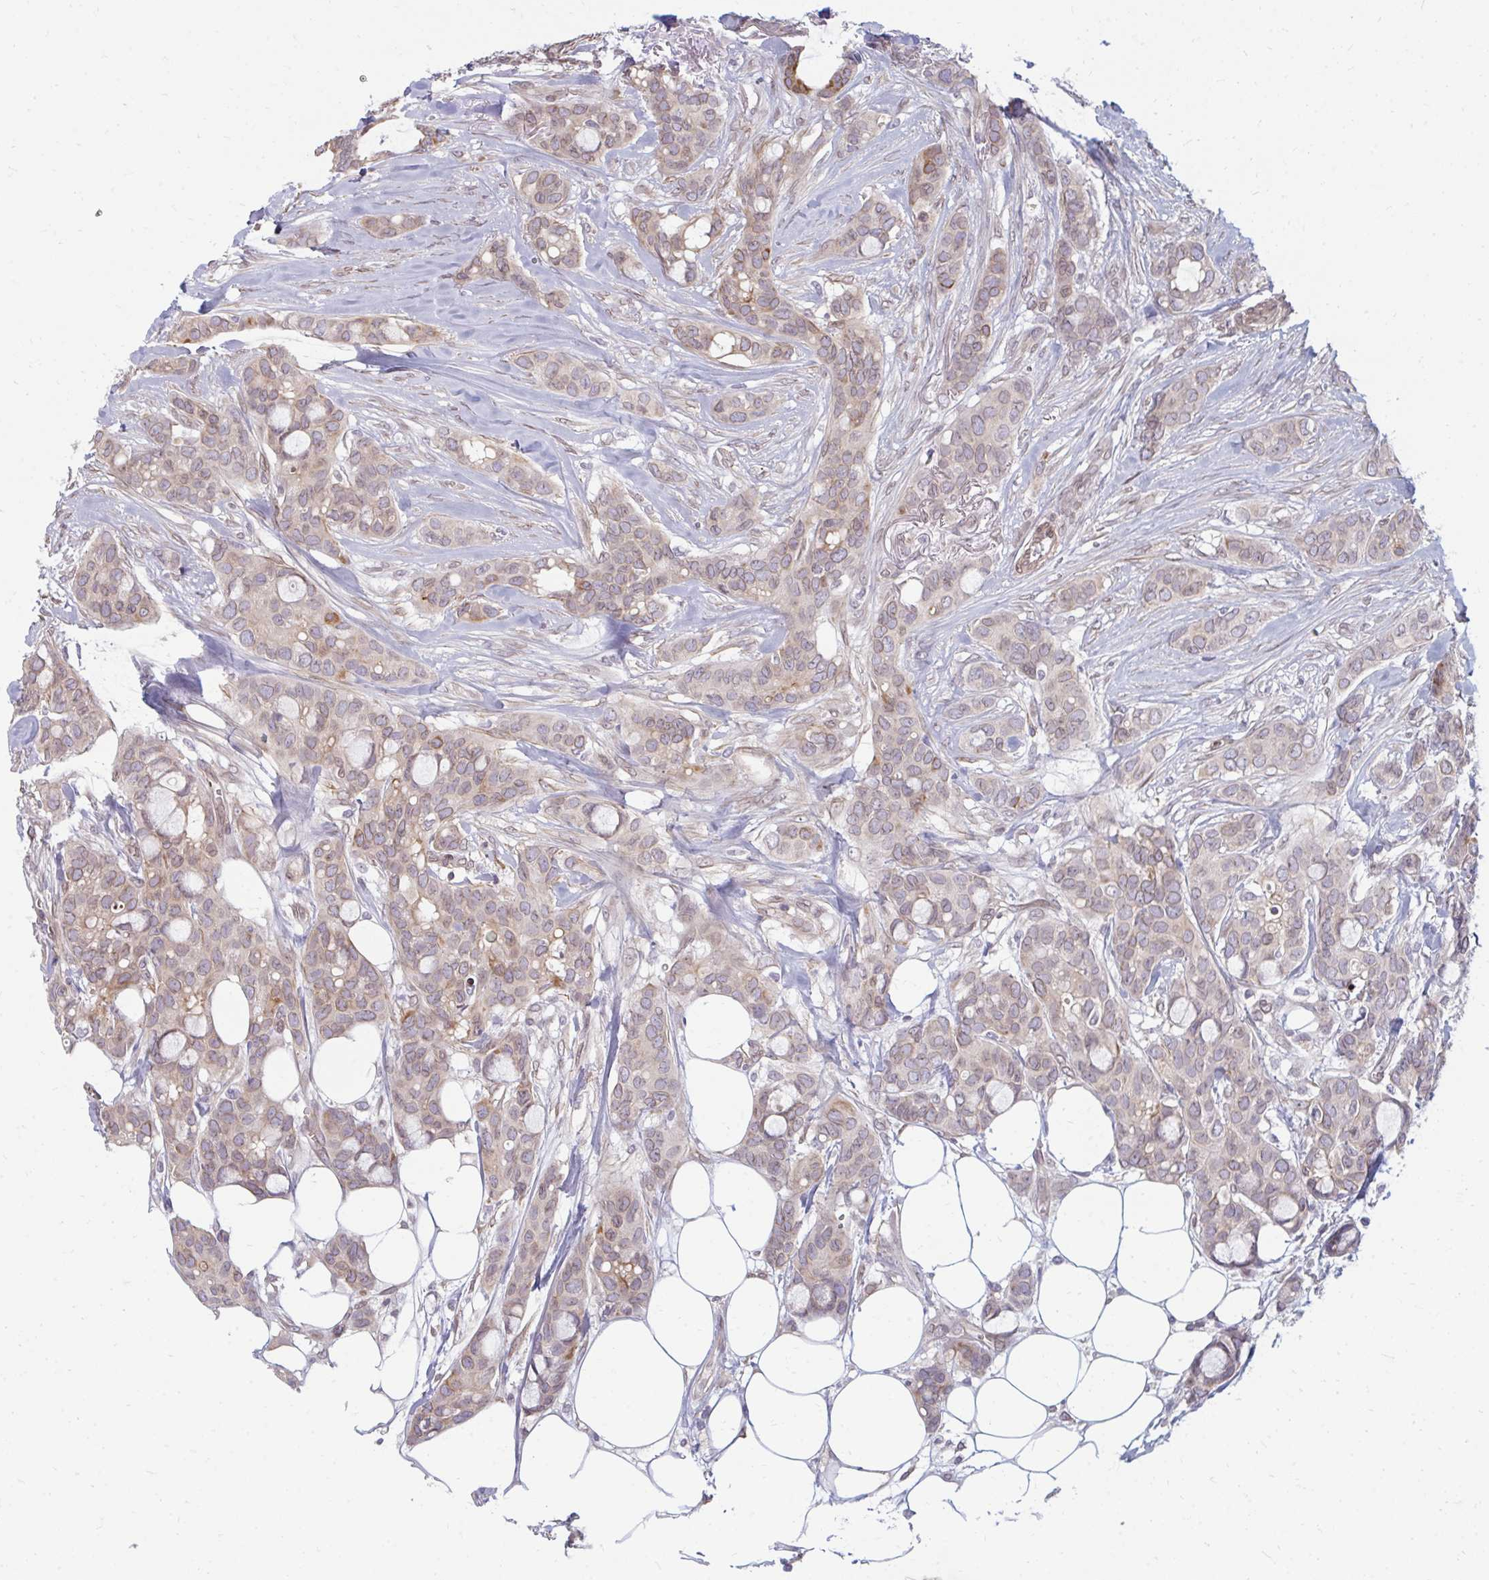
{"staining": {"intensity": "weak", "quantity": ">75%", "location": "cytoplasmic/membranous"}, "tissue": "breast cancer", "cell_type": "Tumor cells", "image_type": "cancer", "snomed": [{"axis": "morphology", "description": "Duct carcinoma"}, {"axis": "topography", "description": "Breast"}], "caption": "This is an image of immunohistochemistry staining of infiltrating ductal carcinoma (breast), which shows weak expression in the cytoplasmic/membranous of tumor cells.", "gene": "GPC5", "patient": {"sex": "female", "age": 84}}